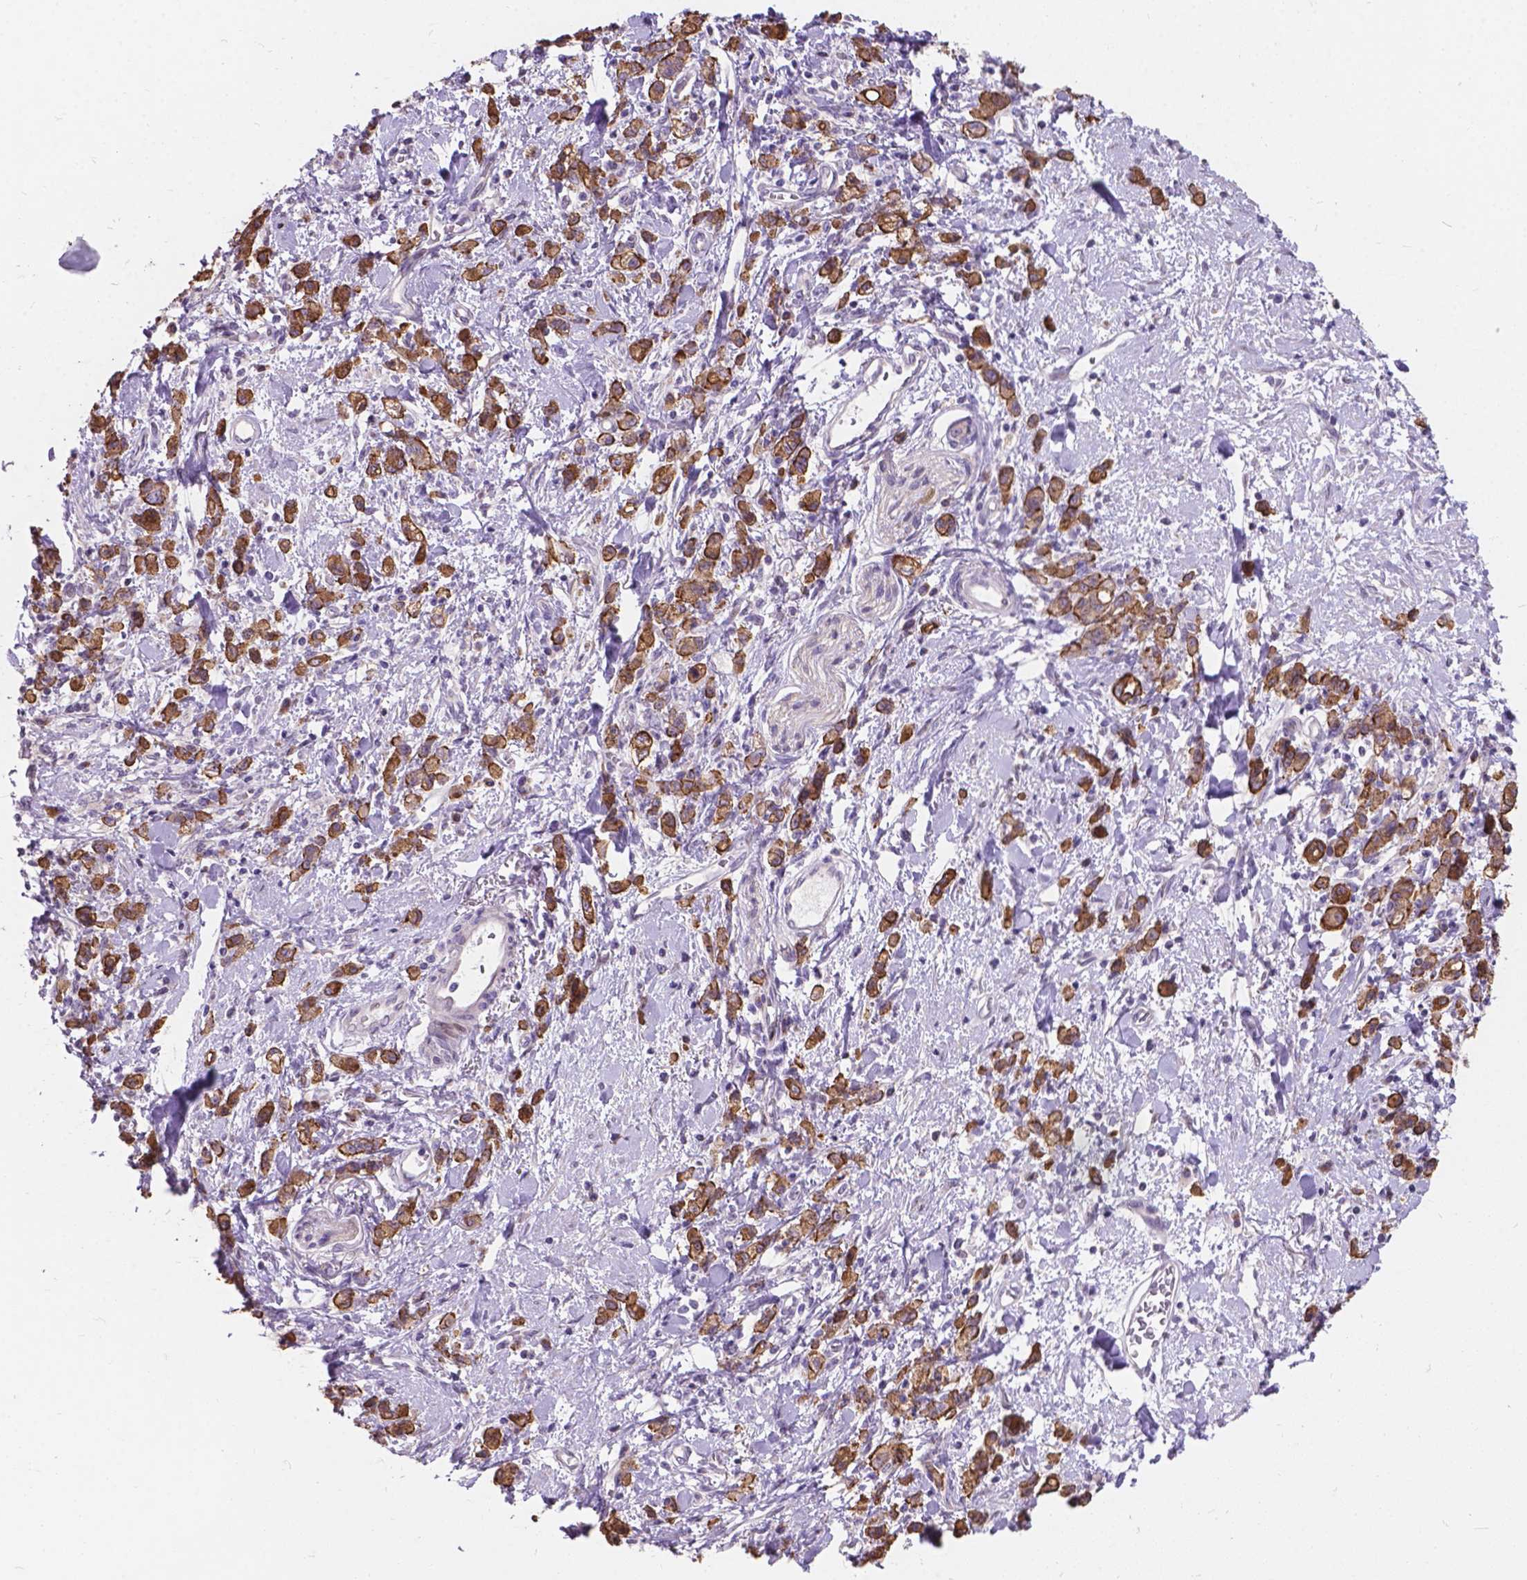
{"staining": {"intensity": "moderate", "quantity": ">75%", "location": "cytoplasmic/membranous"}, "tissue": "stomach cancer", "cell_type": "Tumor cells", "image_type": "cancer", "snomed": [{"axis": "morphology", "description": "Adenocarcinoma, NOS"}, {"axis": "topography", "description": "Stomach"}], "caption": "About >75% of tumor cells in human stomach adenocarcinoma reveal moderate cytoplasmic/membranous protein positivity as visualized by brown immunohistochemical staining.", "gene": "MYH14", "patient": {"sex": "male", "age": 77}}